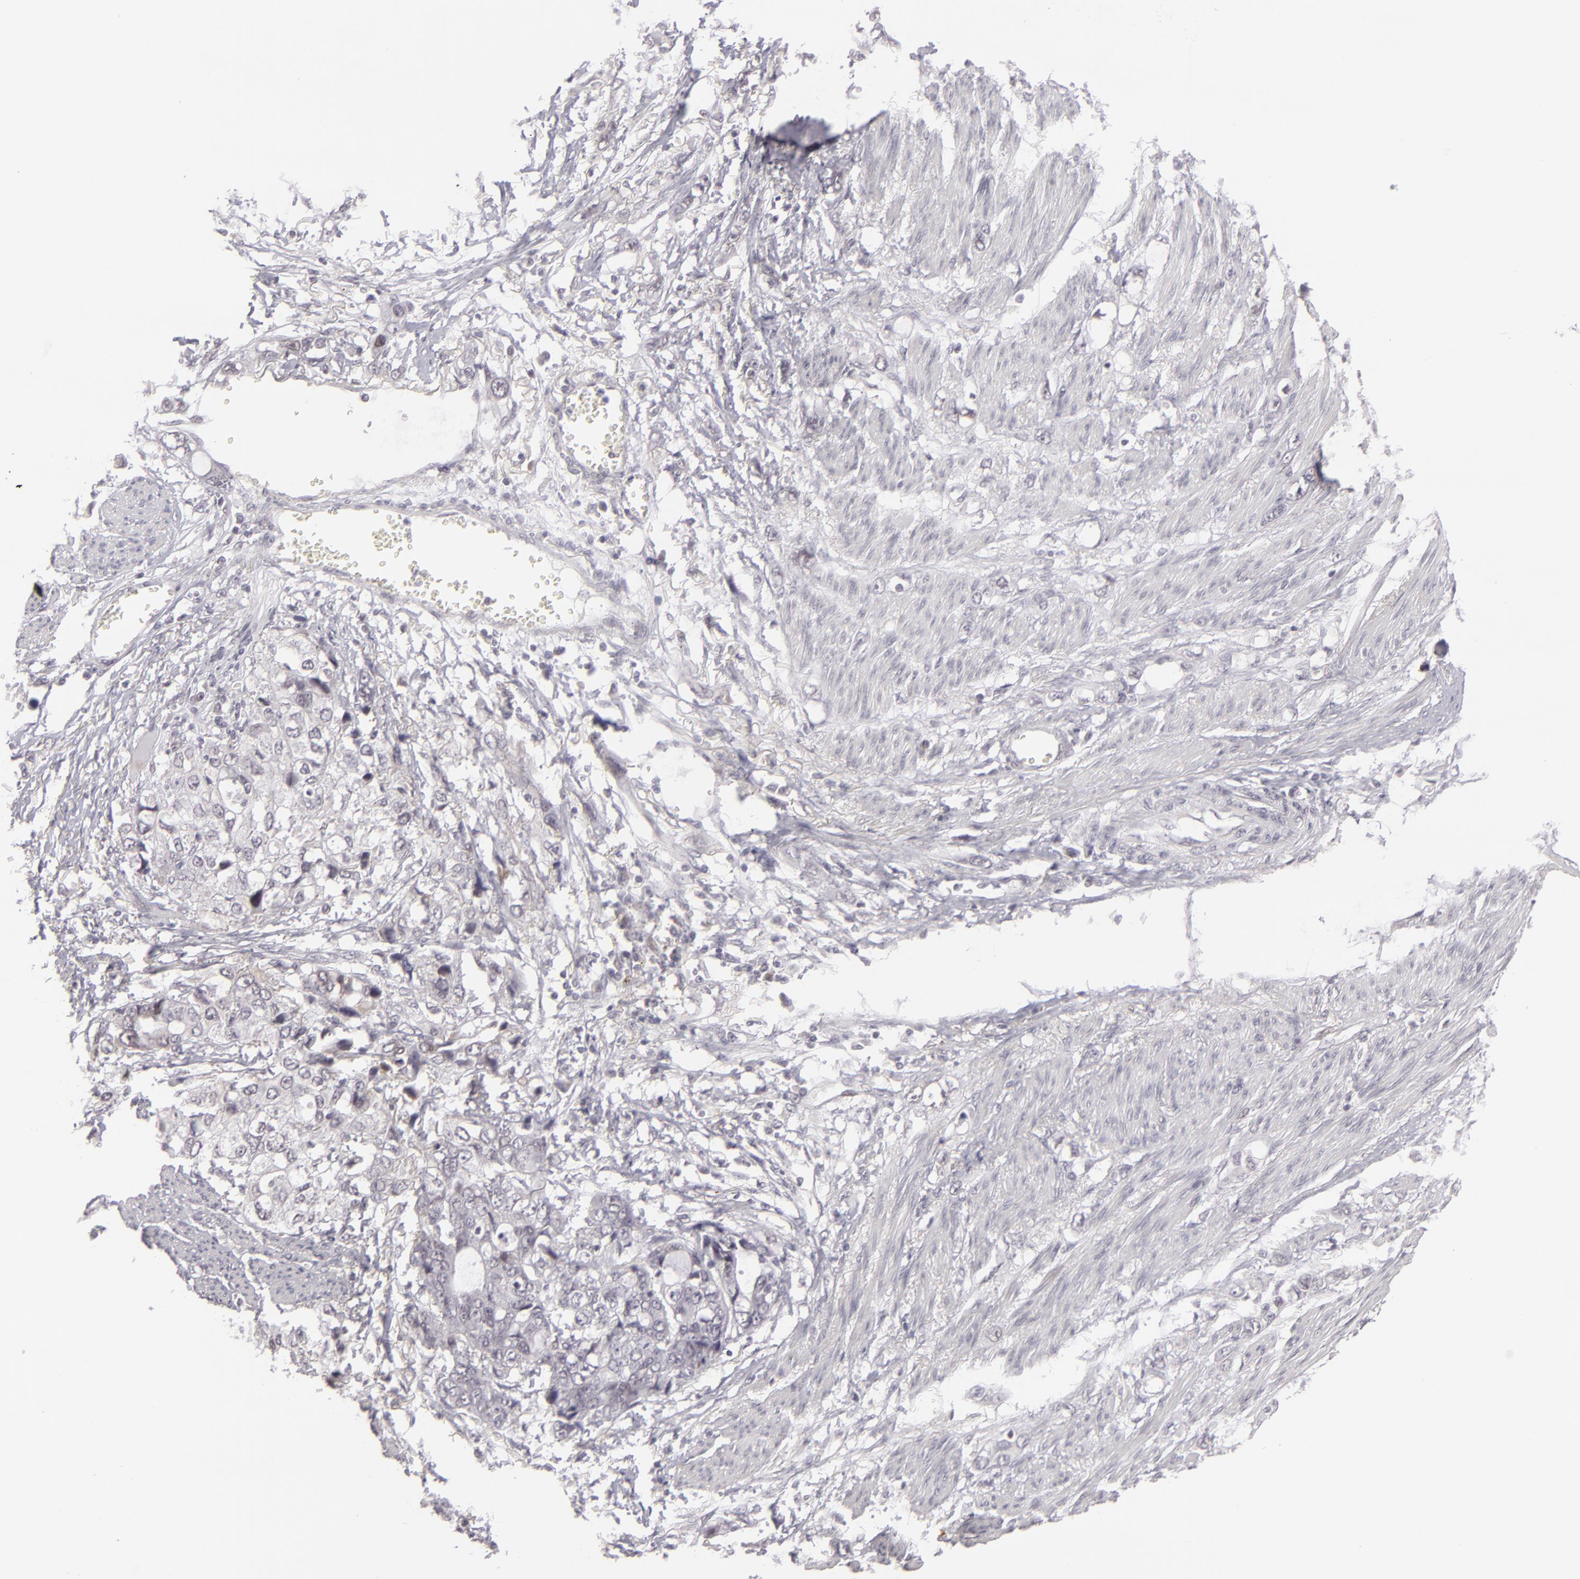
{"staining": {"intensity": "negative", "quantity": "none", "location": "none"}, "tissue": "stomach cancer", "cell_type": "Tumor cells", "image_type": "cancer", "snomed": [{"axis": "morphology", "description": "Adenocarcinoma, NOS"}, {"axis": "topography", "description": "Stomach, upper"}], "caption": "Protein analysis of stomach cancer exhibits no significant positivity in tumor cells.", "gene": "ZNF205", "patient": {"sex": "female", "age": 52}}